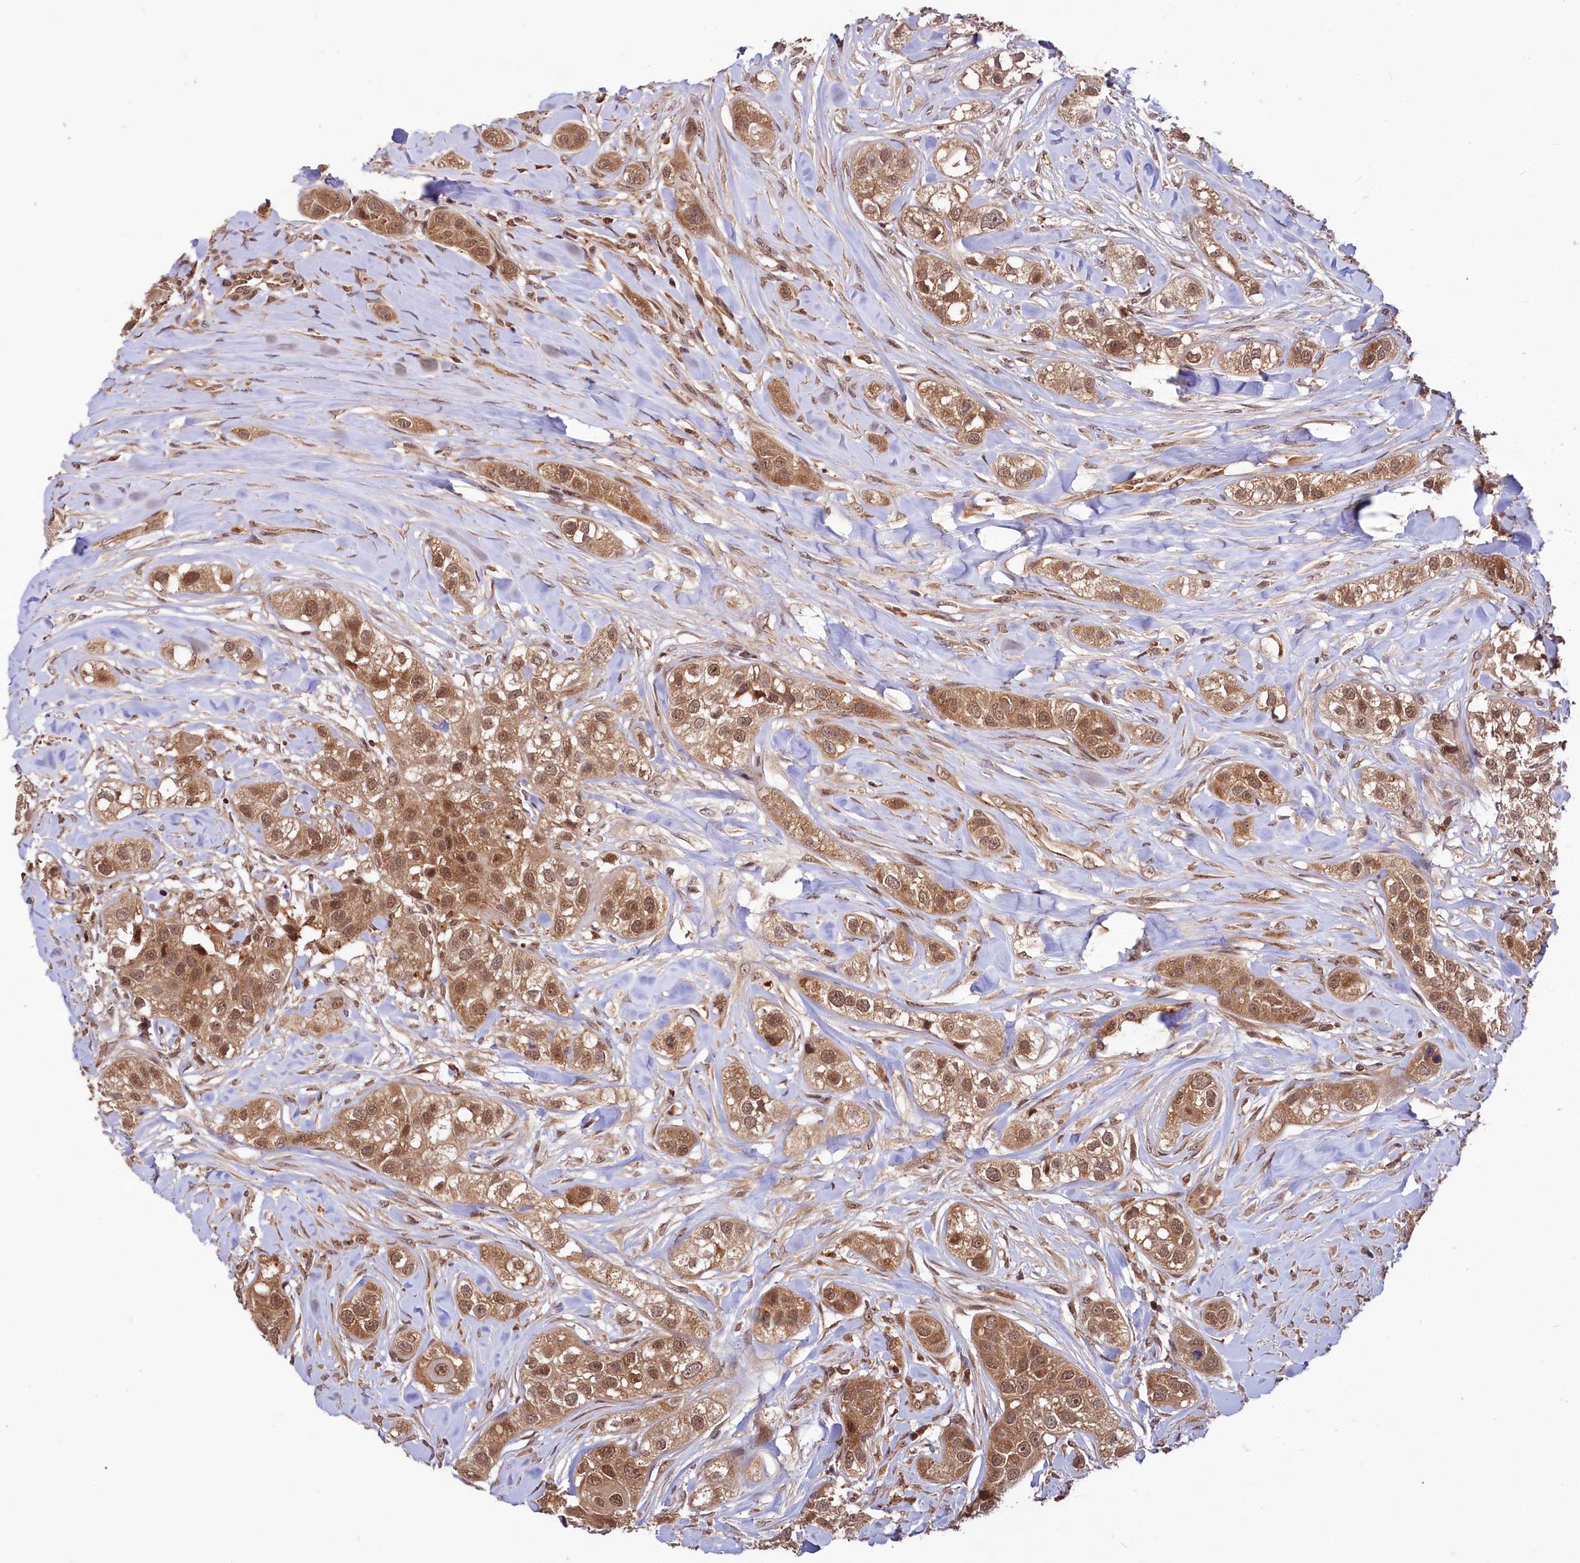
{"staining": {"intensity": "moderate", "quantity": ">75%", "location": "cytoplasmic/membranous,nuclear"}, "tissue": "head and neck cancer", "cell_type": "Tumor cells", "image_type": "cancer", "snomed": [{"axis": "morphology", "description": "Normal tissue, NOS"}, {"axis": "morphology", "description": "Squamous cell carcinoma, NOS"}, {"axis": "topography", "description": "Skeletal muscle"}, {"axis": "topography", "description": "Head-Neck"}], "caption": "Immunohistochemistry of human head and neck squamous cell carcinoma displays medium levels of moderate cytoplasmic/membranous and nuclear expression in approximately >75% of tumor cells. (brown staining indicates protein expression, while blue staining denotes nuclei).", "gene": "UBE3A", "patient": {"sex": "male", "age": 51}}